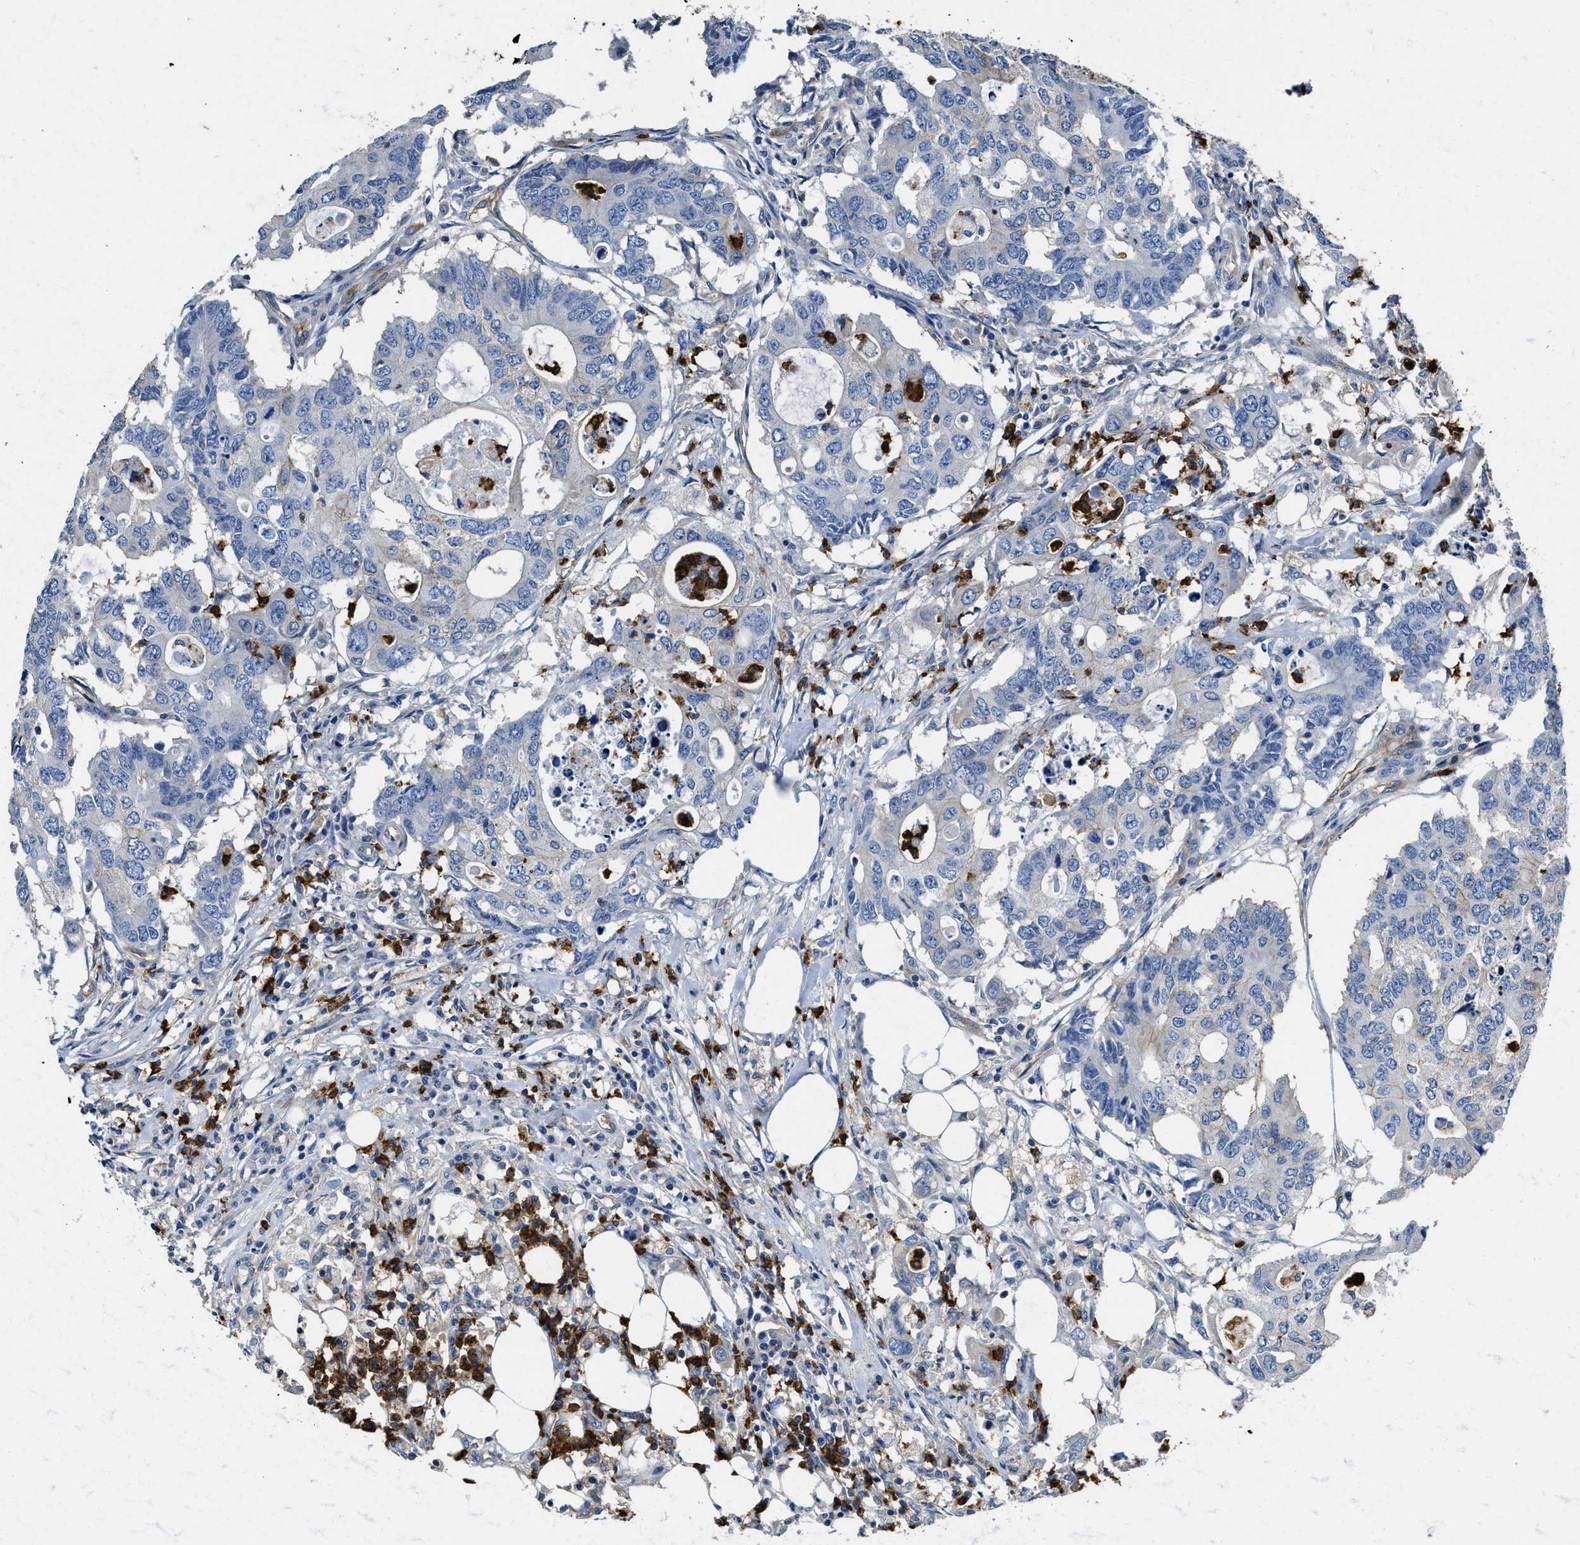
{"staining": {"intensity": "negative", "quantity": "none", "location": "none"}, "tissue": "colorectal cancer", "cell_type": "Tumor cells", "image_type": "cancer", "snomed": [{"axis": "morphology", "description": "Adenocarcinoma, NOS"}, {"axis": "topography", "description": "Colon"}], "caption": "Colorectal cancer (adenocarcinoma) was stained to show a protein in brown. There is no significant expression in tumor cells.", "gene": "TRAF6", "patient": {"sex": "male", "age": 71}}